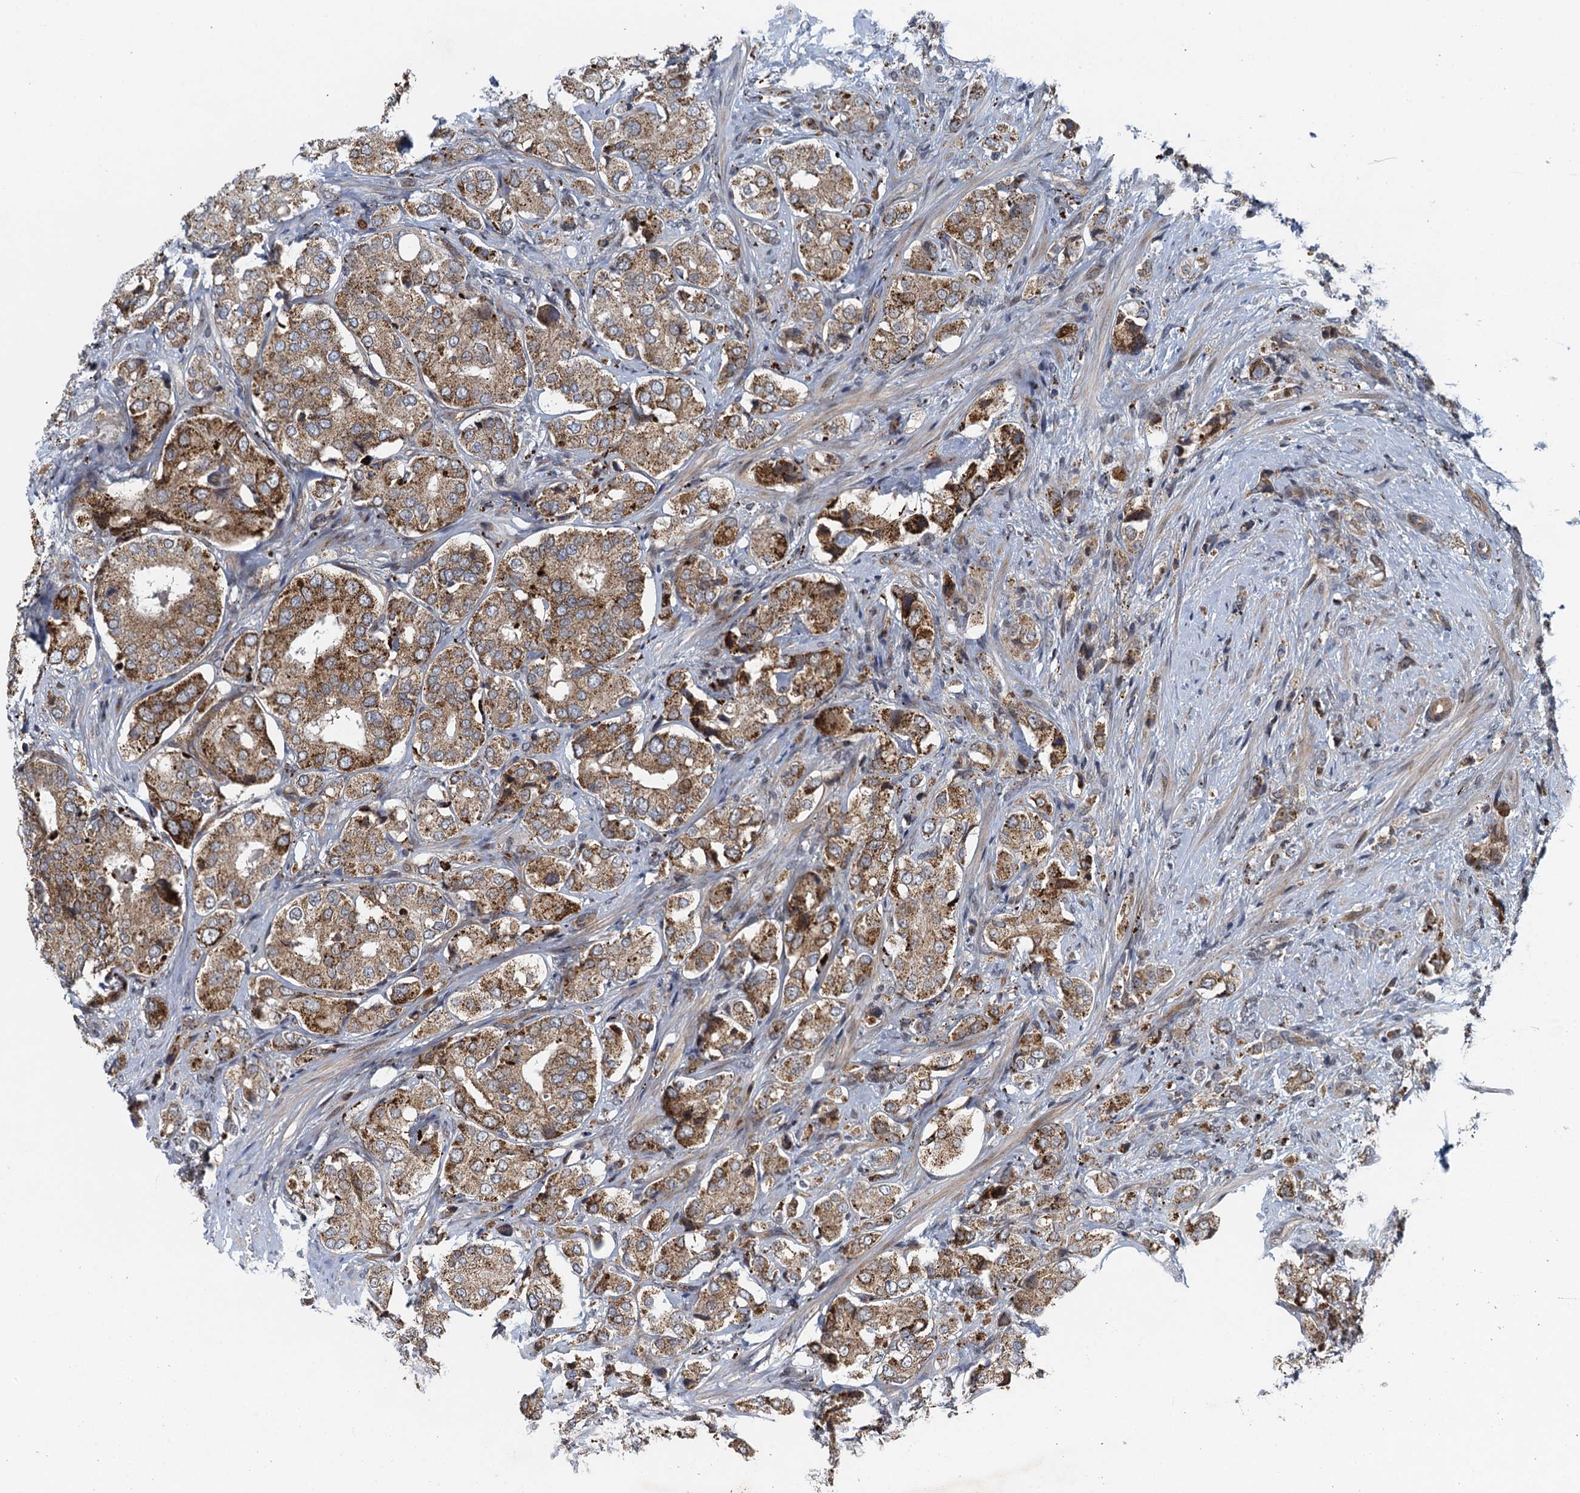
{"staining": {"intensity": "moderate", "quantity": ">75%", "location": "cytoplasmic/membranous"}, "tissue": "prostate cancer", "cell_type": "Tumor cells", "image_type": "cancer", "snomed": [{"axis": "morphology", "description": "Adenocarcinoma, High grade"}, {"axis": "topography", "description": "Prostate"}], "caption": "An image of prostate cancer stained for a protein displays moderate cytoplasmic/membranous brown staining in tumor cells.", "gene": "NLRP10", "patient": {"sex": "male", "age": 65}}